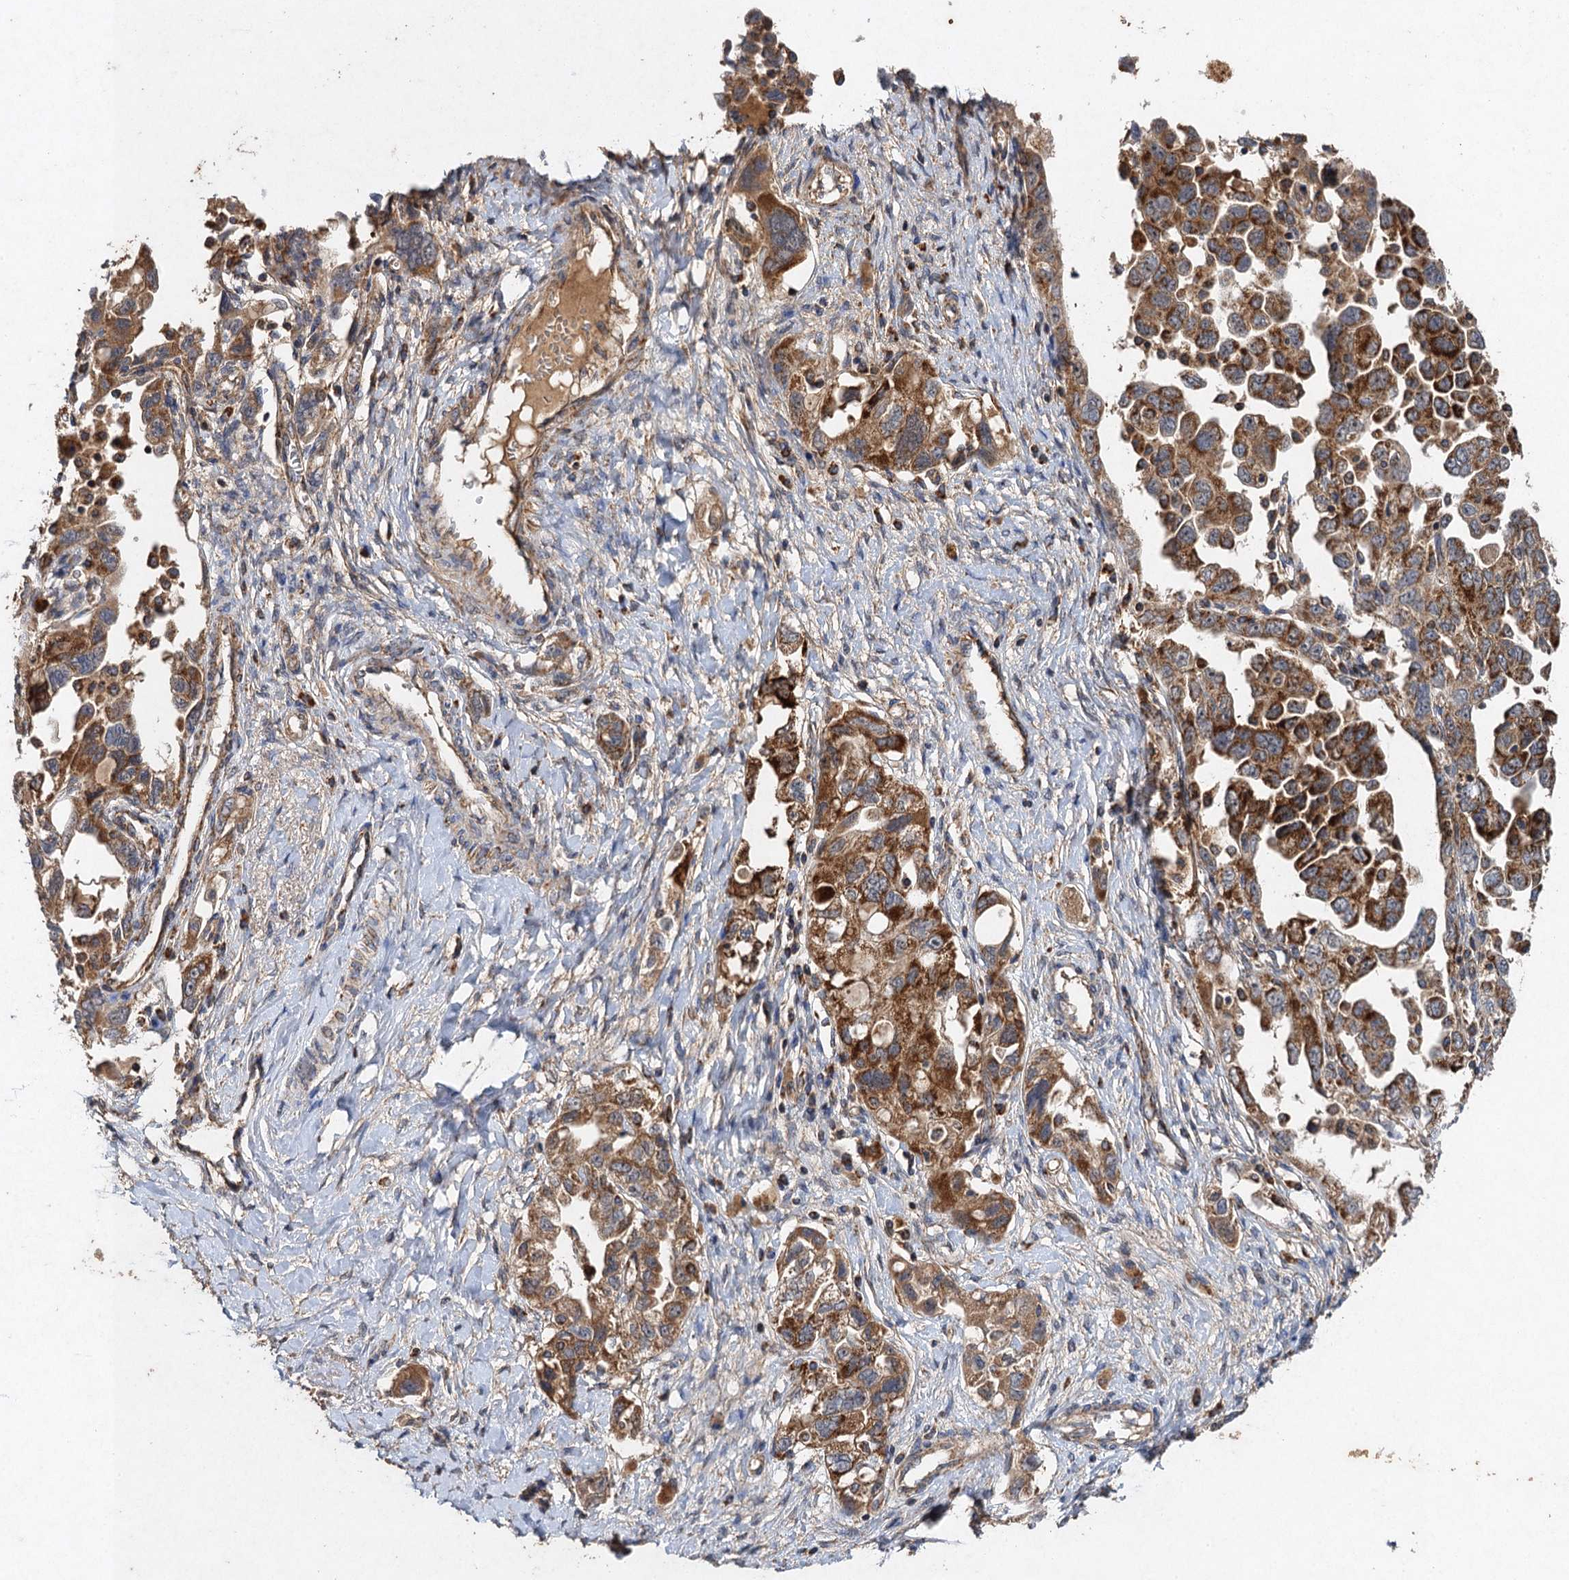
{"staining": {"intensity": "moderate", "quantity": ">75%", "location": "cytoplasmic/membranous"}, "tissue": "ovarian cancer", "cell_type": "Tumor cells", "image_type": "cancer", "snomed": [{"axis": "morphology", "description": "Carcinoma, NOS"}, {"axis": "morphology", "description": "Cystadenocarcinoma, serous, NOS"}, {"axis": "topography", "description": "Ovary"}], "caption": "Immunohistochemistry (IHC) staining of ovarian cancer, which displays medium levels of moderate cytoplasmic/membranous staining in about >75% of tumor cells indicating moderate cytoplasmic/membranous protein expression. The staining was performed using DAB (brown) for protein detection and nuclei were counterstained in hematoxylin (blue).", "gene": "NDUFA13", "patient": {"sex": "female", "age": 69}}